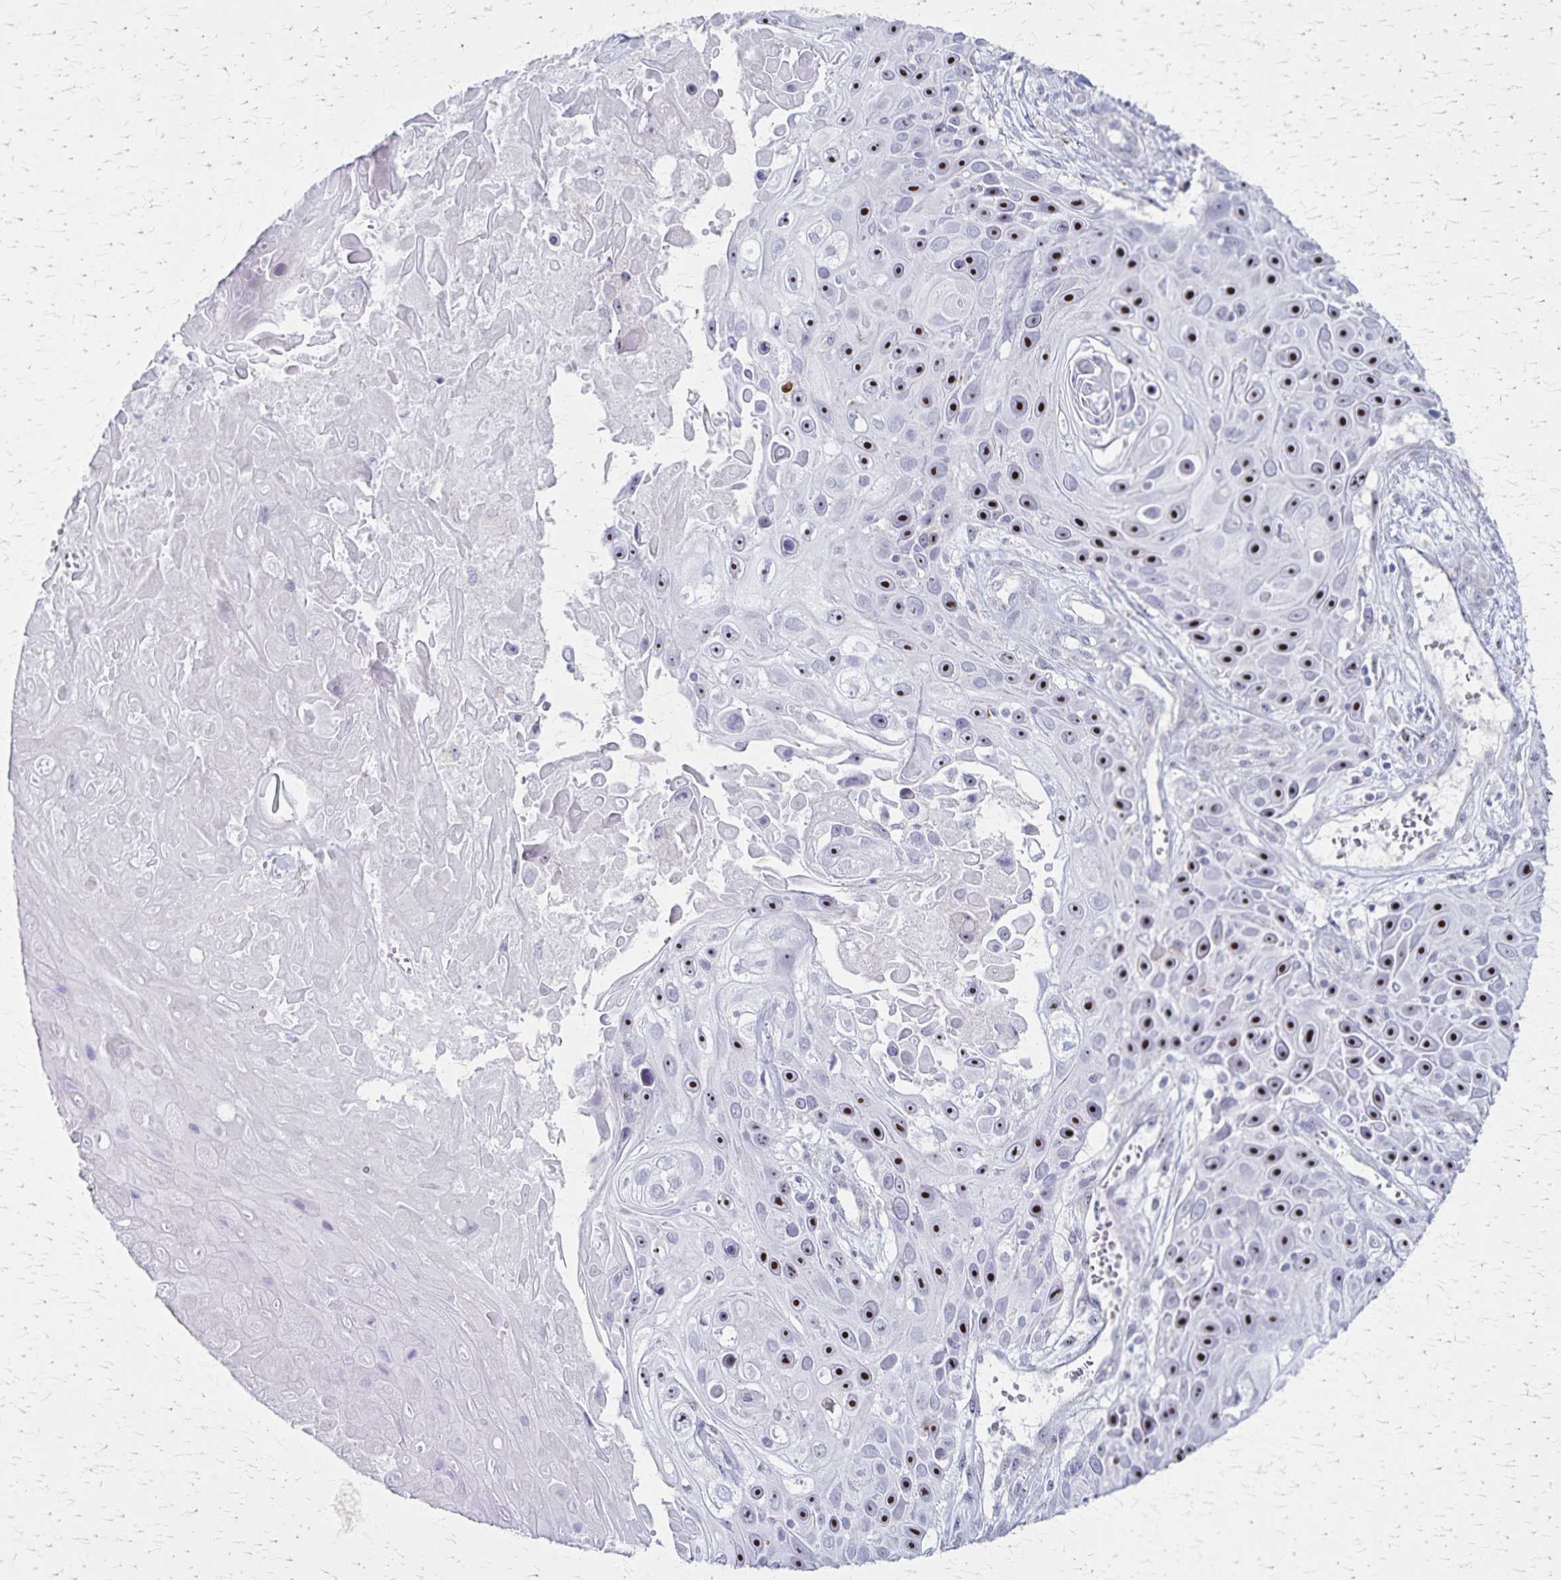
{"staining": {"intensity": "moderate", "quantity": ">75%", "location": "nuclear"}, "tissue": "skin cancer", "cell_type": "Tumor cells", "image_type": "cancer", "snomed": [{"axis": "morphology", "description": "Squamous cell carcinoma, NOS"}, {"axis": "topography", "description": "Skin"}], "caption": "This histopathology image displays immunohistochemistry (IHC) staining of skin squamous cell carcinoma, with medium moderate nuclear staining in about >75% of tumor cells.", "gene": "DLK2", "patient": {"sex": "male", "age": 82}}